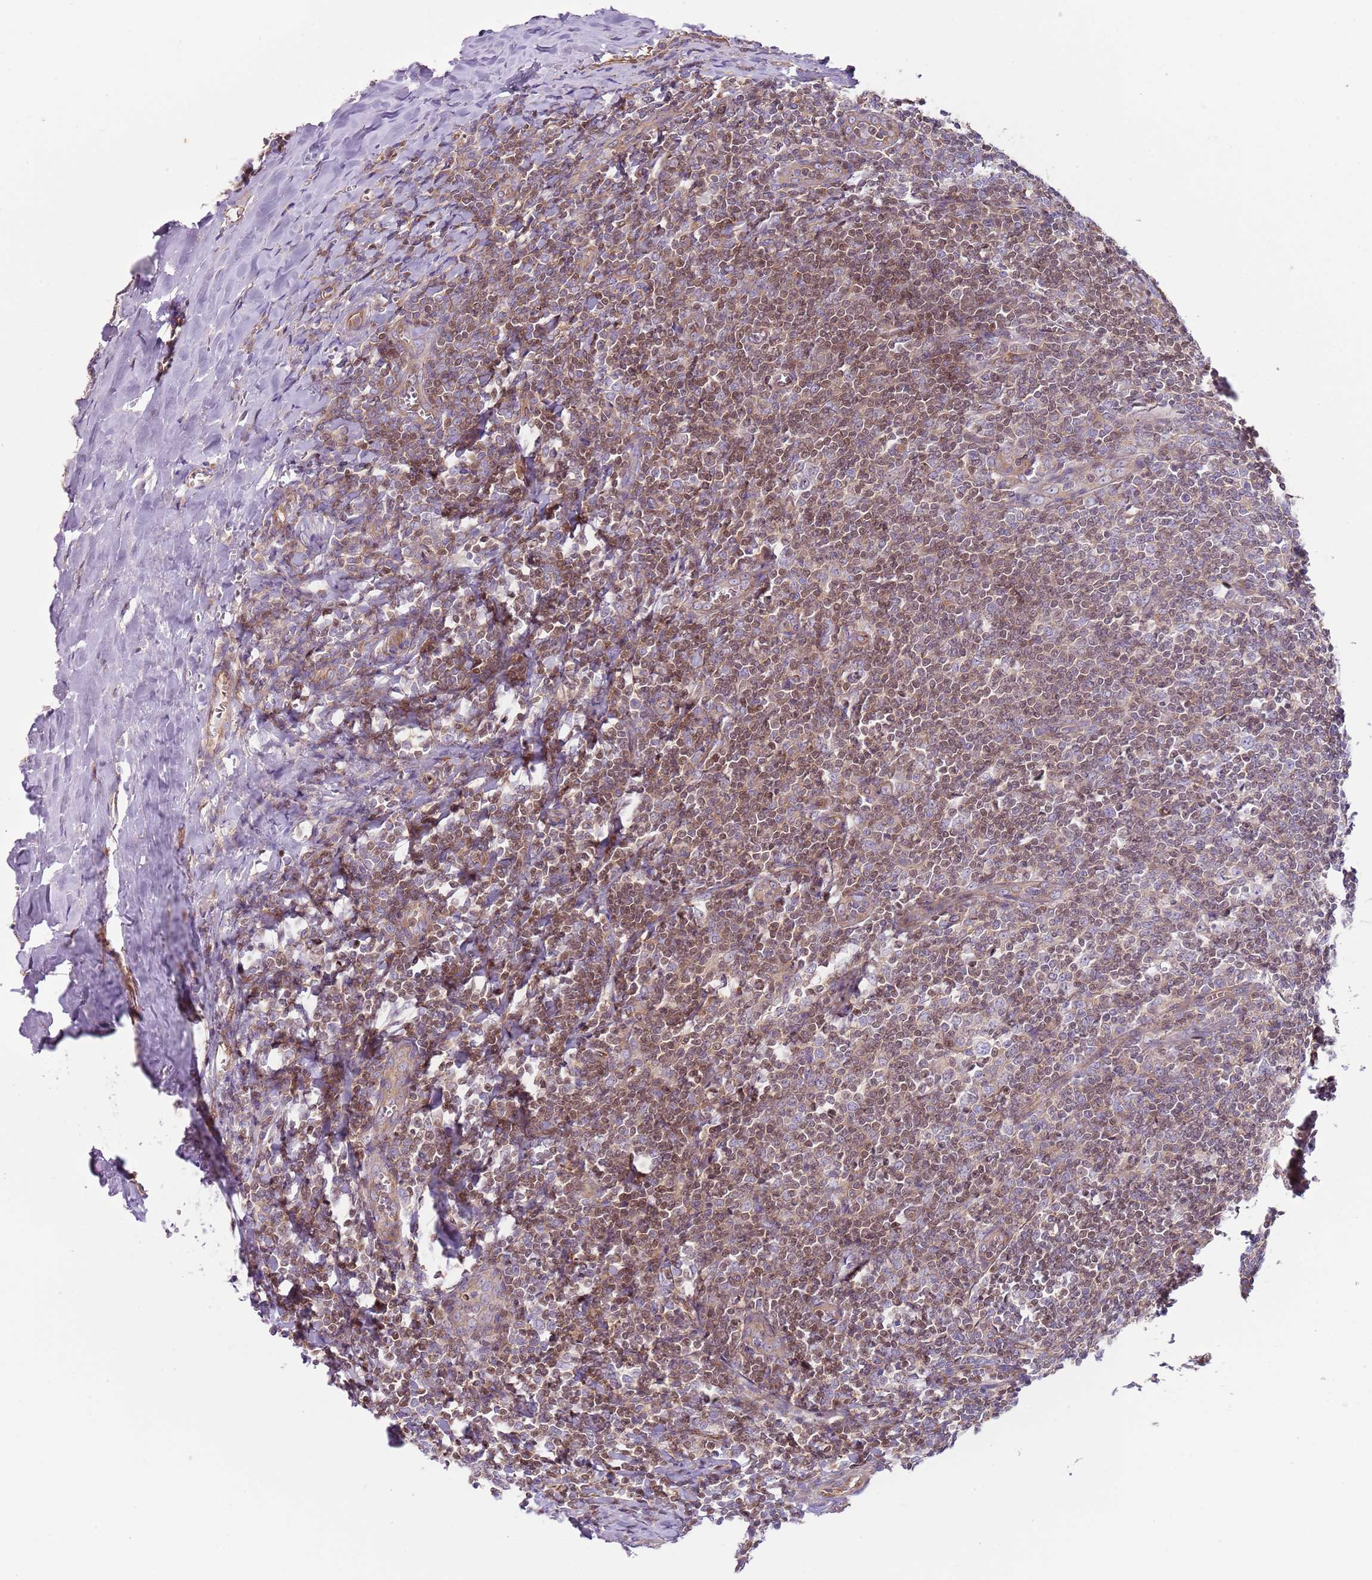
{"staining": {"intensity": "negative", "quantity": "none", "location": "none"}, "tissue": "tonsil", "cell_type": "Germinal center cells", "image_type": "normal", "snomed": [{"axis": "morphology", "description": "Normal tissue, NOS"}, {"axis": "topography", "description": "Tonsil"}], "caption": "The immunohistochemistry (IHC) micrograph has no significant staining in germinal center cells of tonsil.", "gene": "GNAI1", "patient": {"sex": "male", "age": 27}}